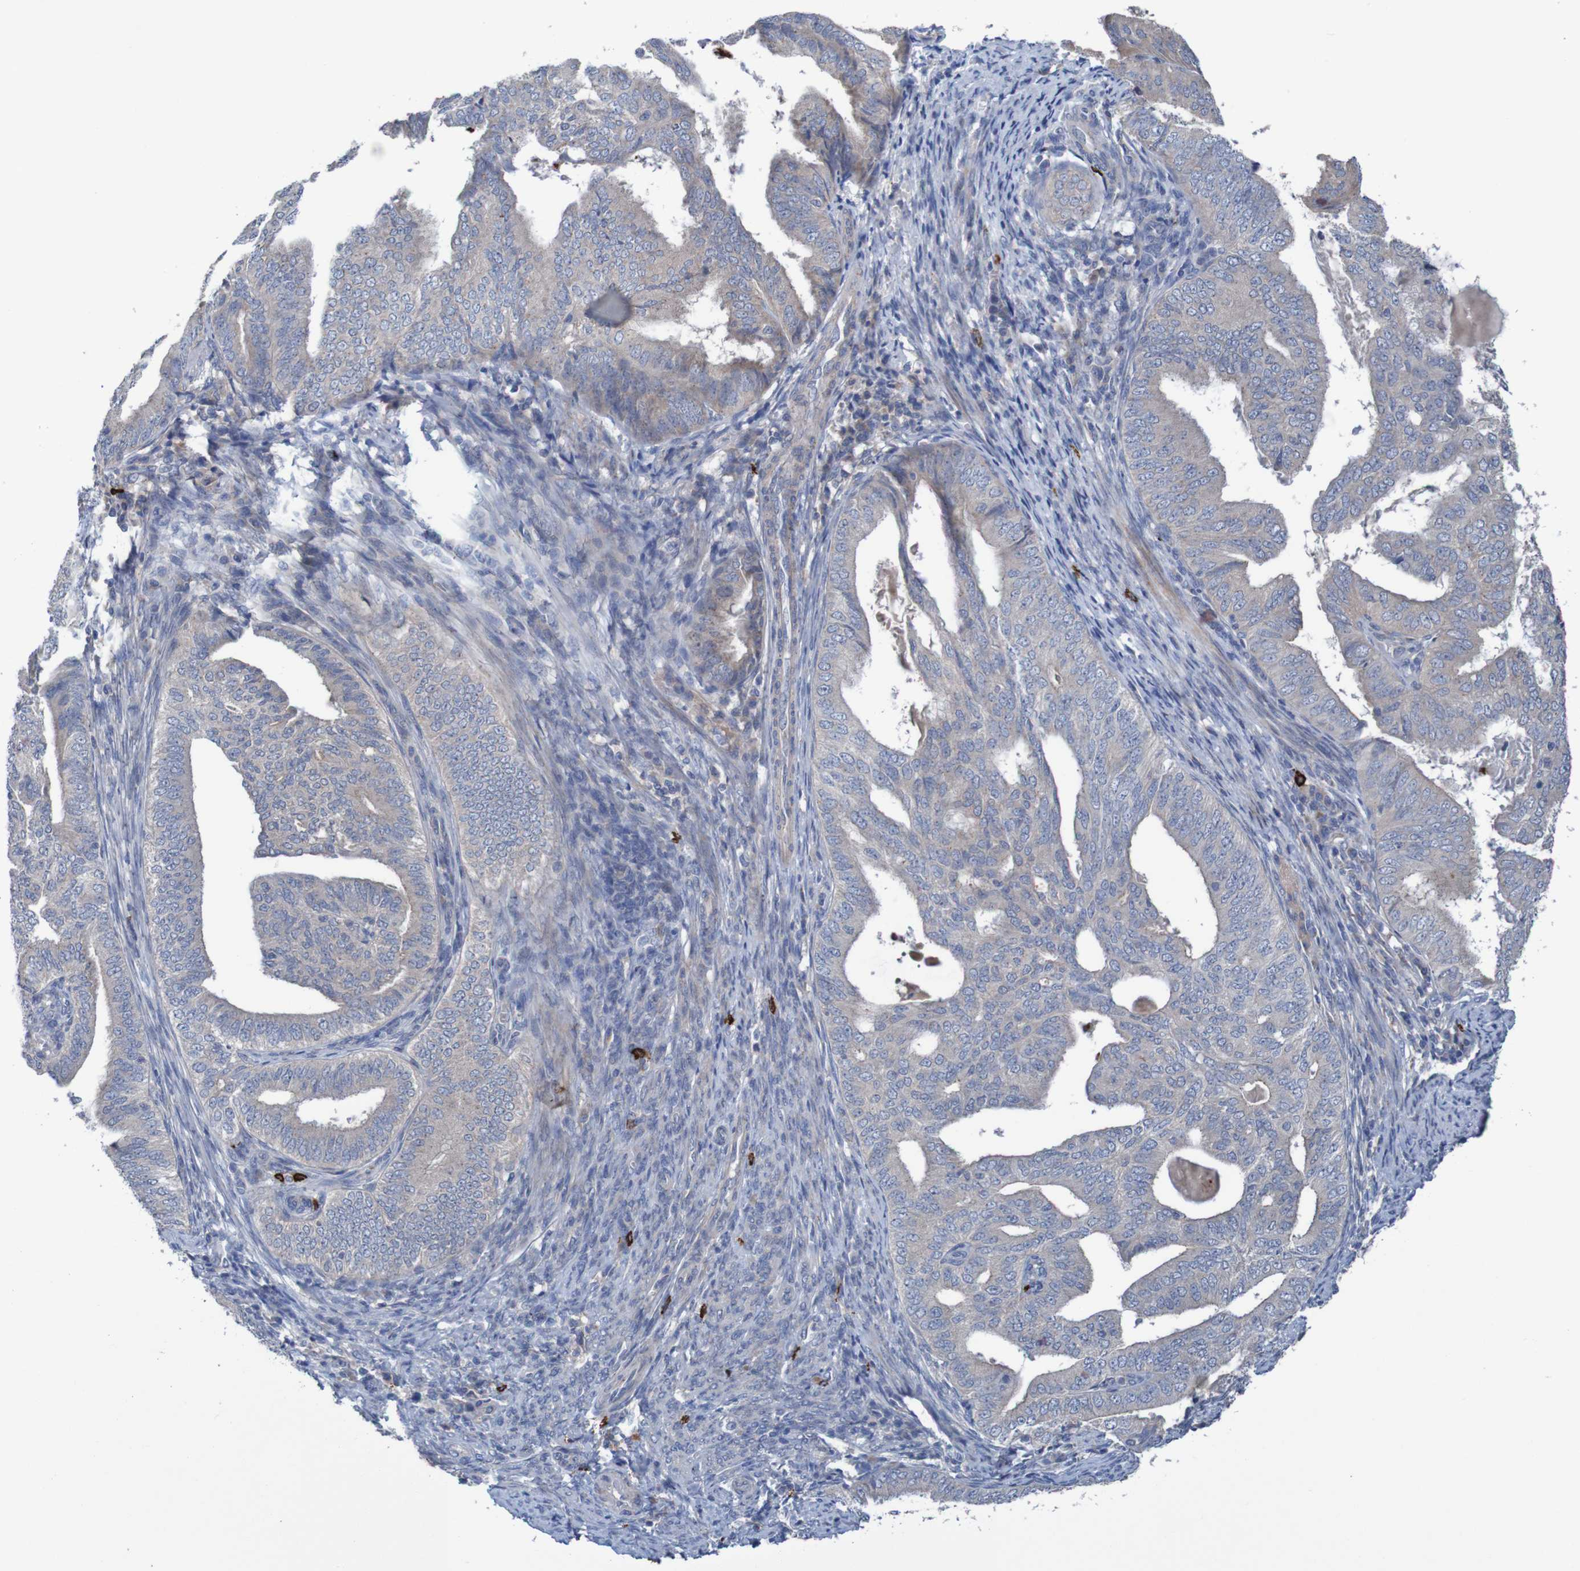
{"staining": {"intensity": "weak", "quantity": ">75%", "location": "cytoplasmic/membranous"}, "tissue": "endometrial cancer", "cell_type": "Tumor cells", "image_type": "cancer", "snomed": [{"axis": "morphology", "description": "Adenocarcinoma, NOS"}, {"axis": "topography", "description": "Endometrium"}], "caption": "This is a photomicrograph of immunohistochemistry staining of adenocarcinoma (endometrial), which shows weak expression in the cytoplasmic/membranous of tumor cells.", "gene": "ANGPT4", "patient": {"sex": "female", "age": 58}}